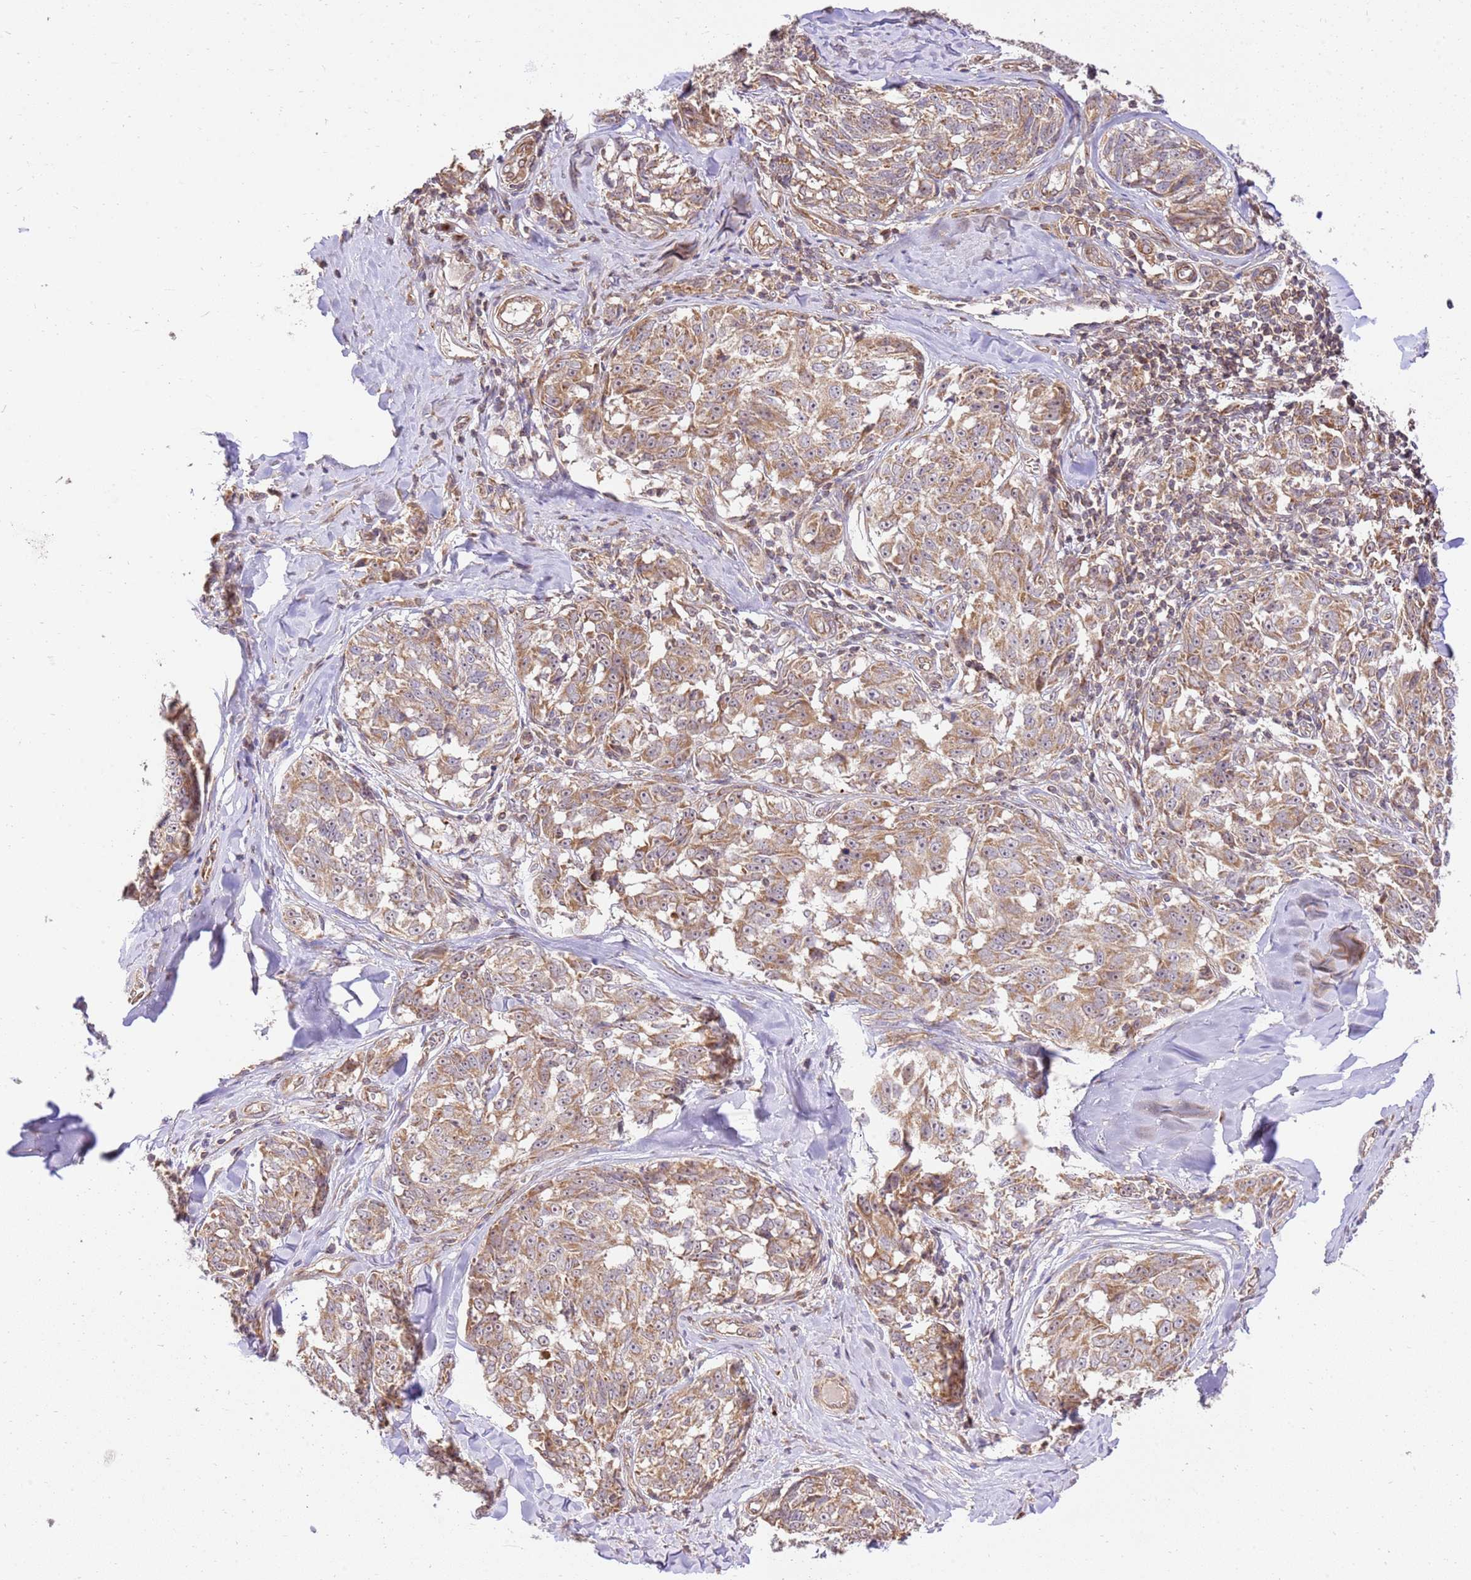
{"staining": {"intensity": "moderate", "quantity": ">75%", "location": "cytoplasmic/membranous"}, "tissue": "melanoma", "cell_type": "Tumor cells", "image_type": "cancer", "snomed": [{"axis": "morphology", "description": "Normal tissue, NOS"}, {"axis": "morphology", "description": "Malignant melanoma, NOS"}, {"axis": "topography", "description": "Skin"}], "caption": "Immunohistochemistry (DAB) staining of human malignant melanoma shows moderate cytoplasmic/membranous protein expression in about >75% of tumor cells.", "gene": "SPATA2L", "patient": {"sex": "female", "age": 64}}